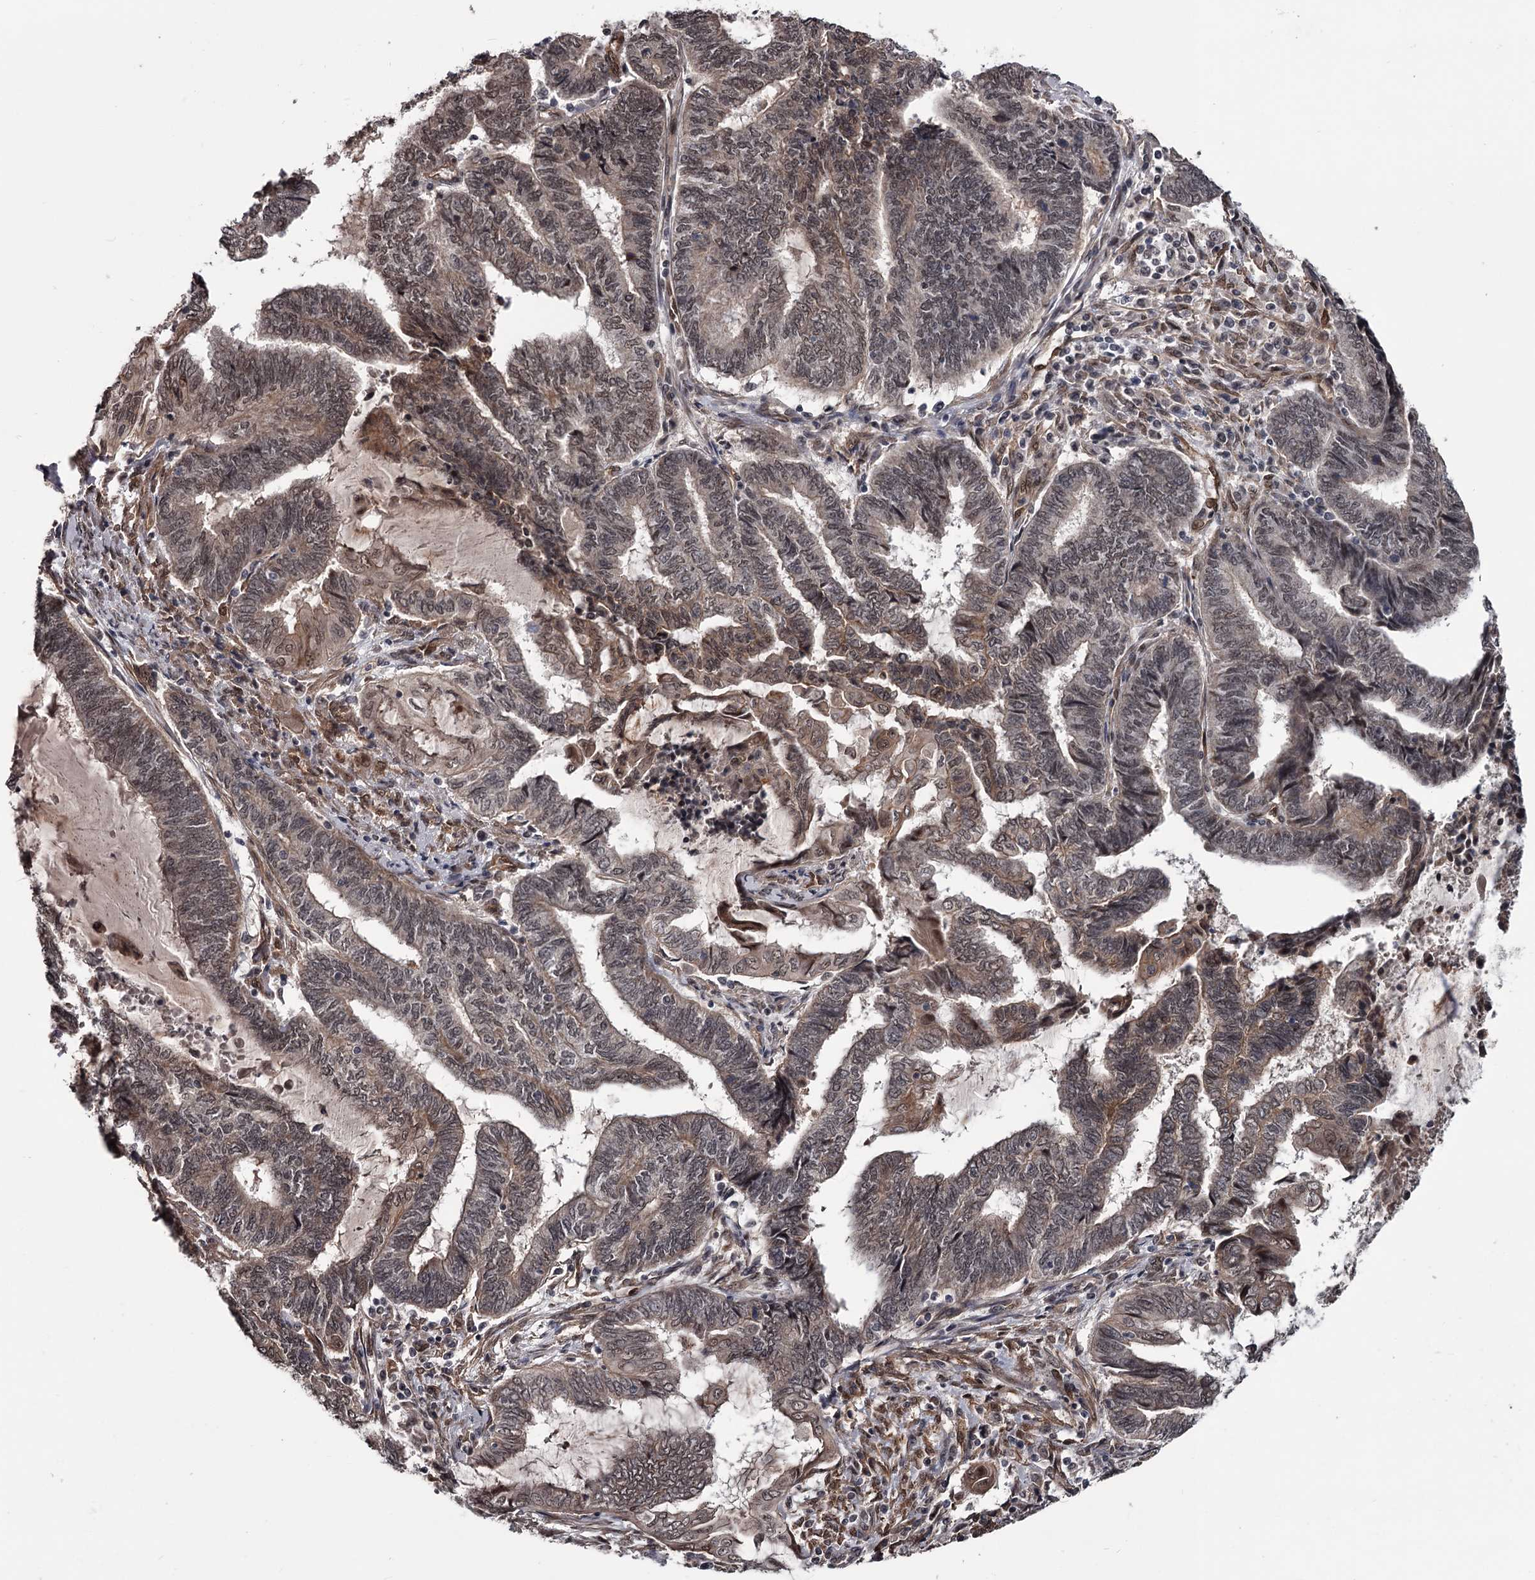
{"staining": {"intensity": "weak", "quantity": "25%-75%", "location": "cytoplasmic/membranous,nuclear"}, "tissue": "endometrial cancer", "cell_type": "Tumor cells", "image_type": "cancer", "snomed": [{"axis": "morphology", "description": "Adenocarcinoma, NOS"}, {"axis": "topography", "description": "Uterus"}, {"axis": "topography", "description": "Endometrium"}], "caption": "Protein staining displays weak cytoplasmic/membranous and nuclear staining in approximately 25%-75% of tumor cells in adenocarcinoma (endometrial). The staining was performed using DAB (3,3'-diaminobenzidine) to visualize the protein expression in brown, while the nuclei were stained in blue with hematoxylin (Magnification: 20x).", "gene": "CDC42EP2", "patient": {"sex": "female", "age": 70}}